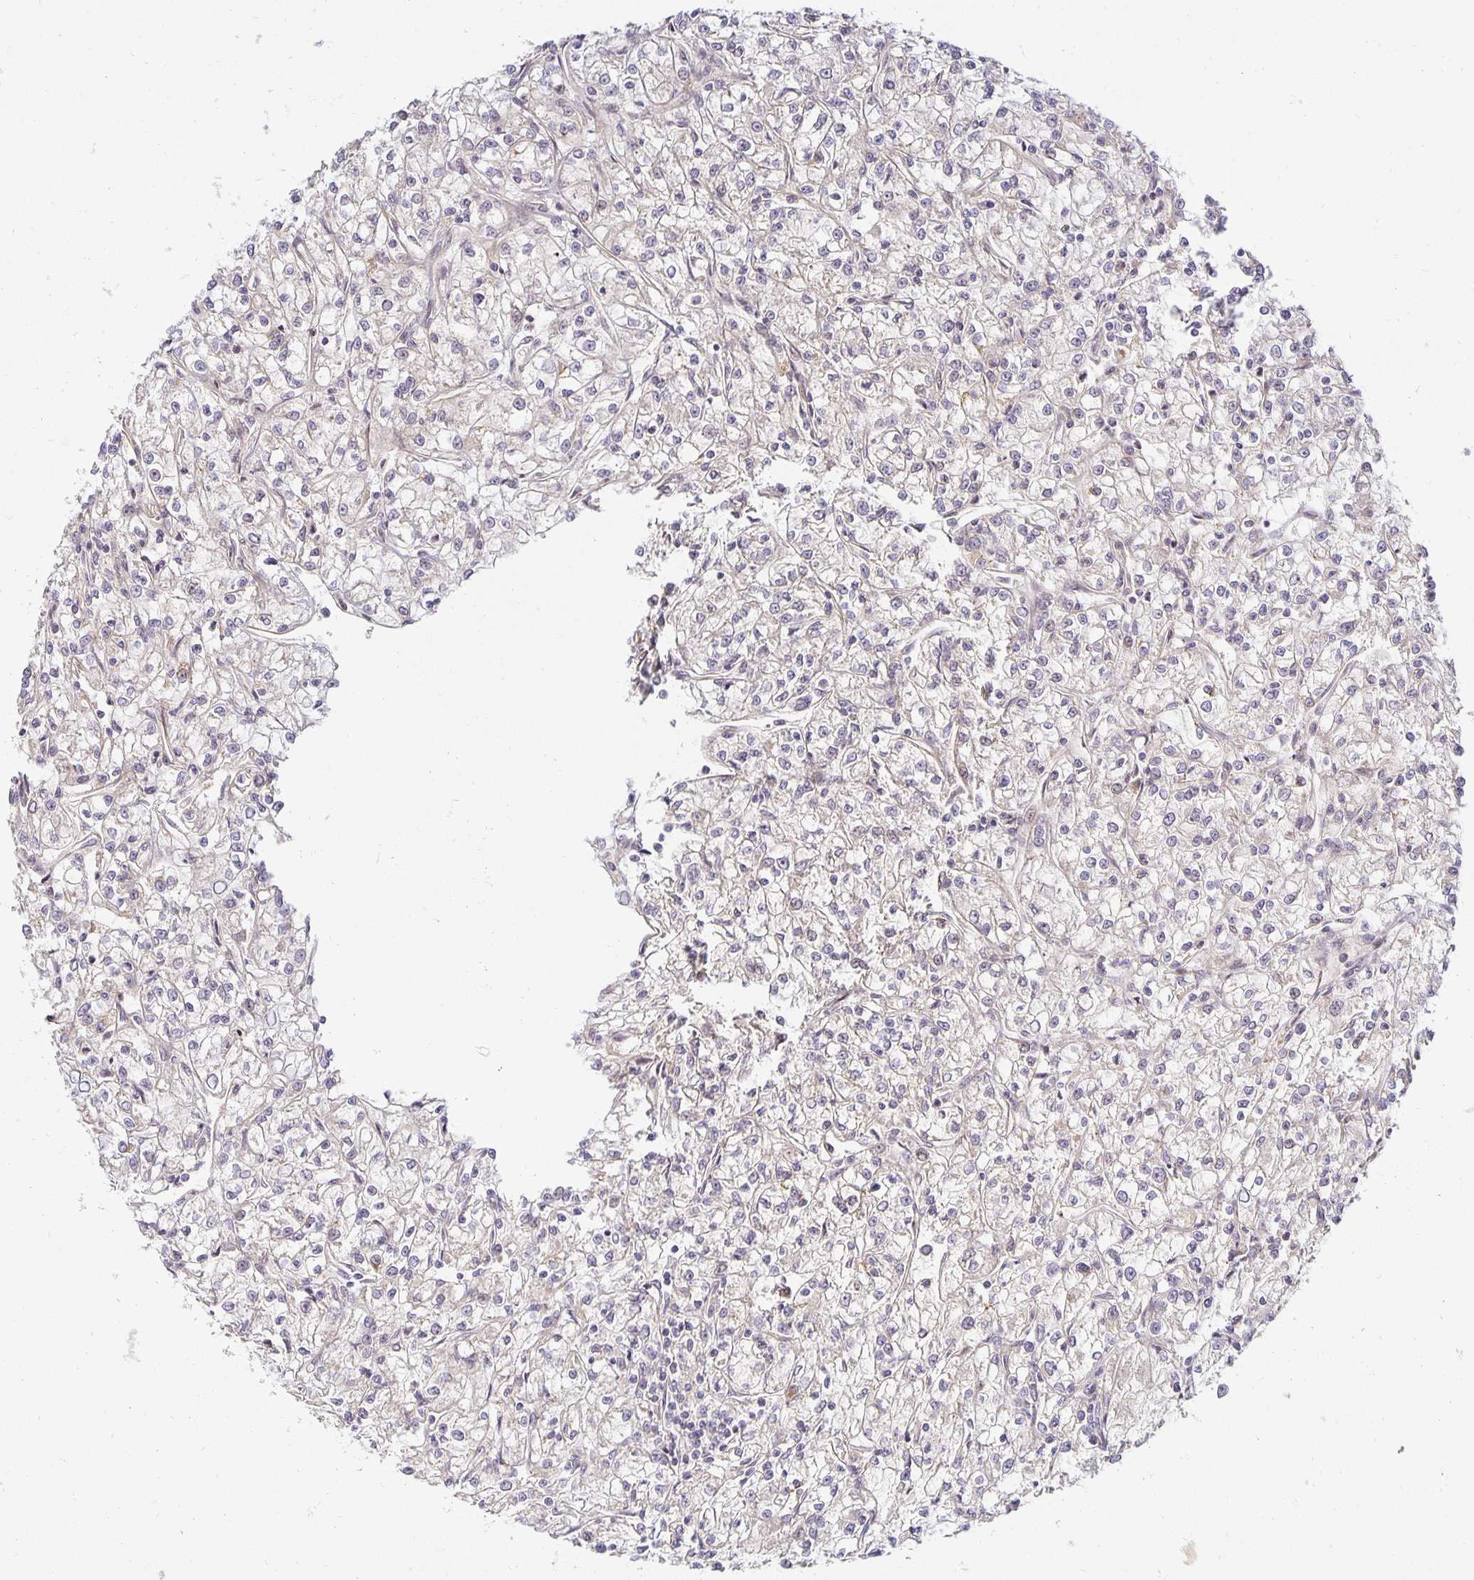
{"staining": {"intensity": "negative", "quantity": "none", "location": "none"}, "tissue": "renal cancer", "cell_type": "Tumor cells", "image_type": "cancer", "snomed": [{"axis": "morphology", "description": "Adenocarcinoma, NOS"}, {"axis": "topography", "description": "Kidney"}], "caption": "Tumor cells show no significant protein expression in renal cancer (adenocarcinoma). (DAB (3,3'-diaminobenzidine) IHC with hematoxylin counter stain).", "gene": "EHF", "patient": {"sex": "female", "age": 59}}